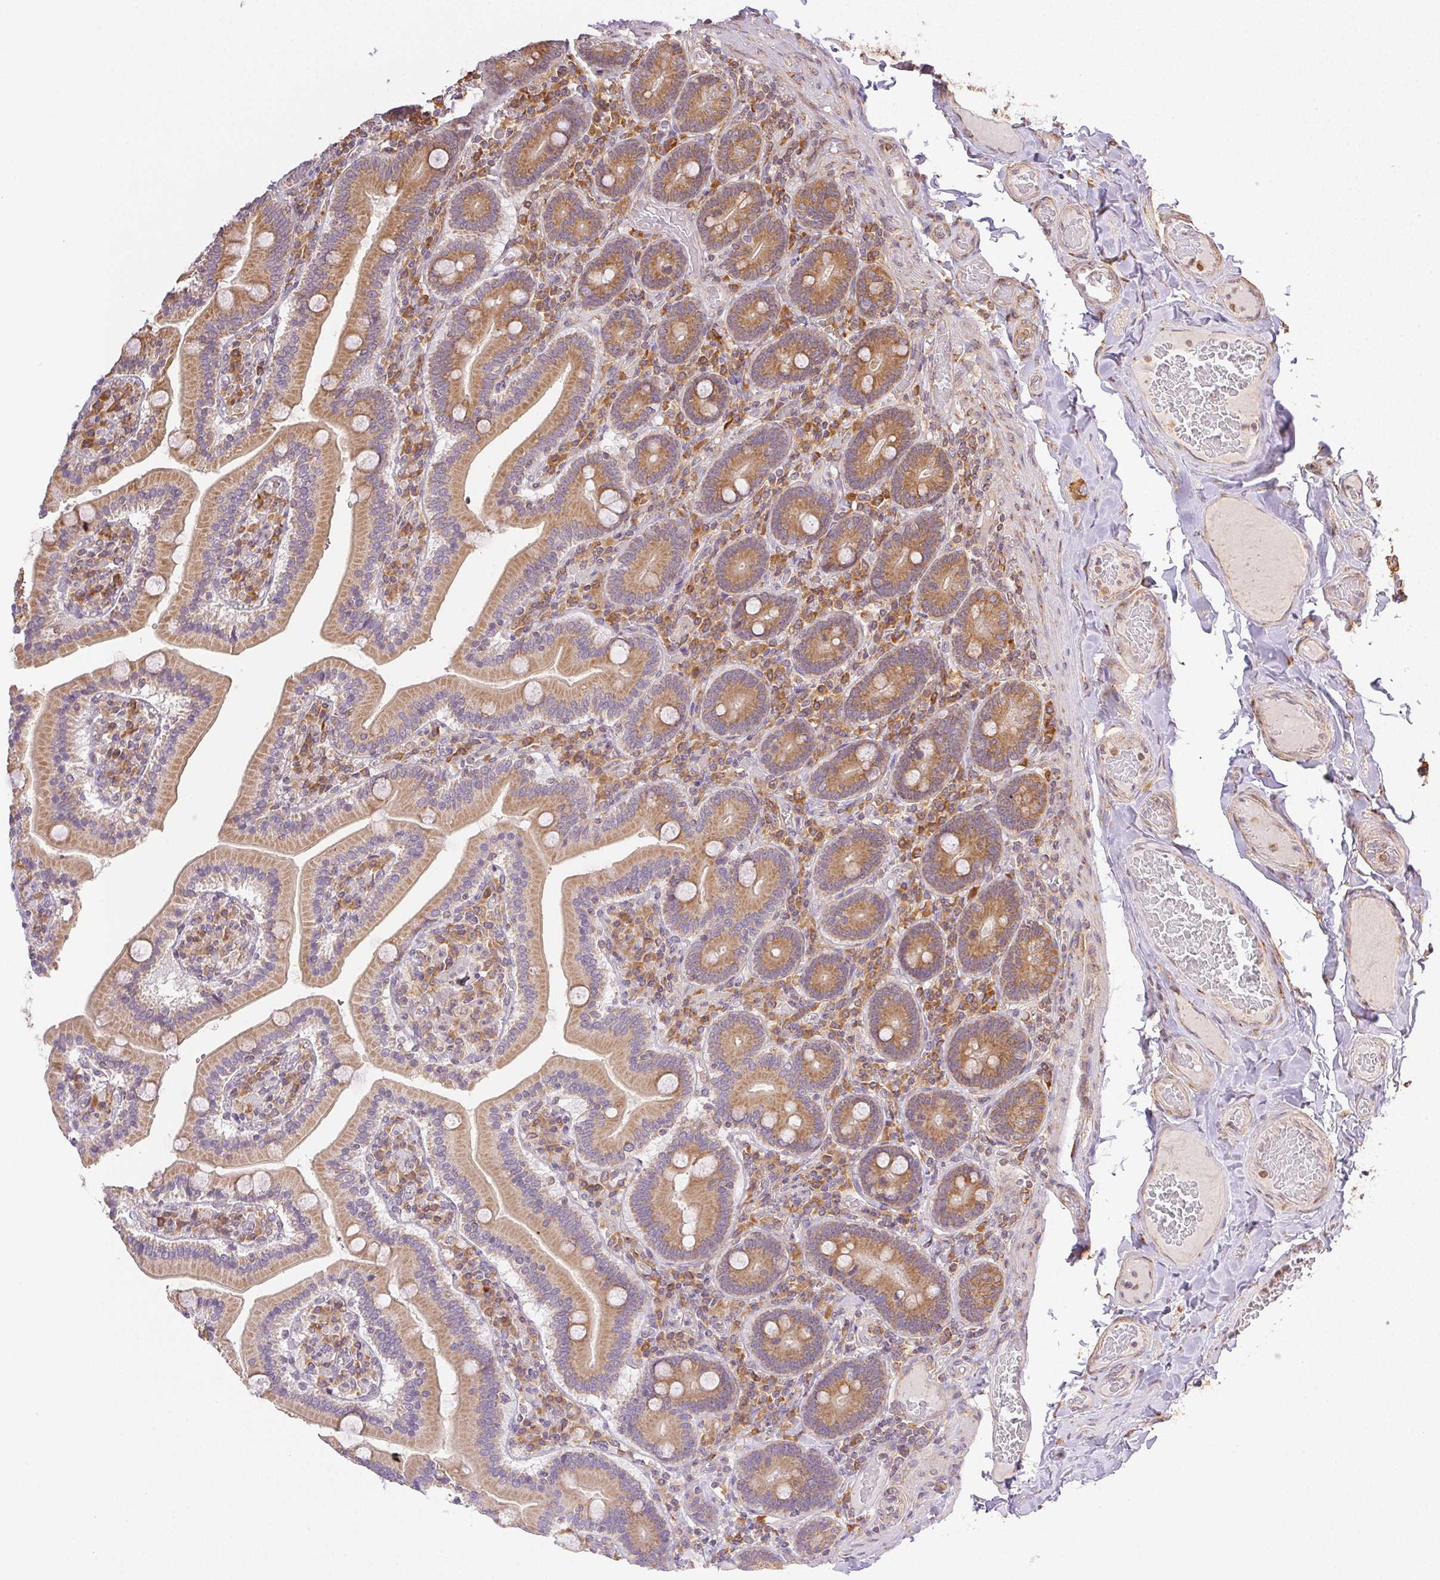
{"staining": {"intensity": "moderate", "quantity": ">75%", "location": "cytoplasmic/membranous"}, "tissue": "duodenum", "cell_type": "Glandular cells", "image_type": "normal", "snomed": [{"axis": "morphology", "description": "Normal tissue, NOS"}, {"axis": "topography", "description": "Duodenum"}], "caption": "This photomicrograph demonstrates IHC staining of benign duodenum, with medium moderate cytoplasmic/membranous staining in about >75% of glandular cells.", "gene": "ENTREP1", "patient": {"sex": "female", "age": 62}}